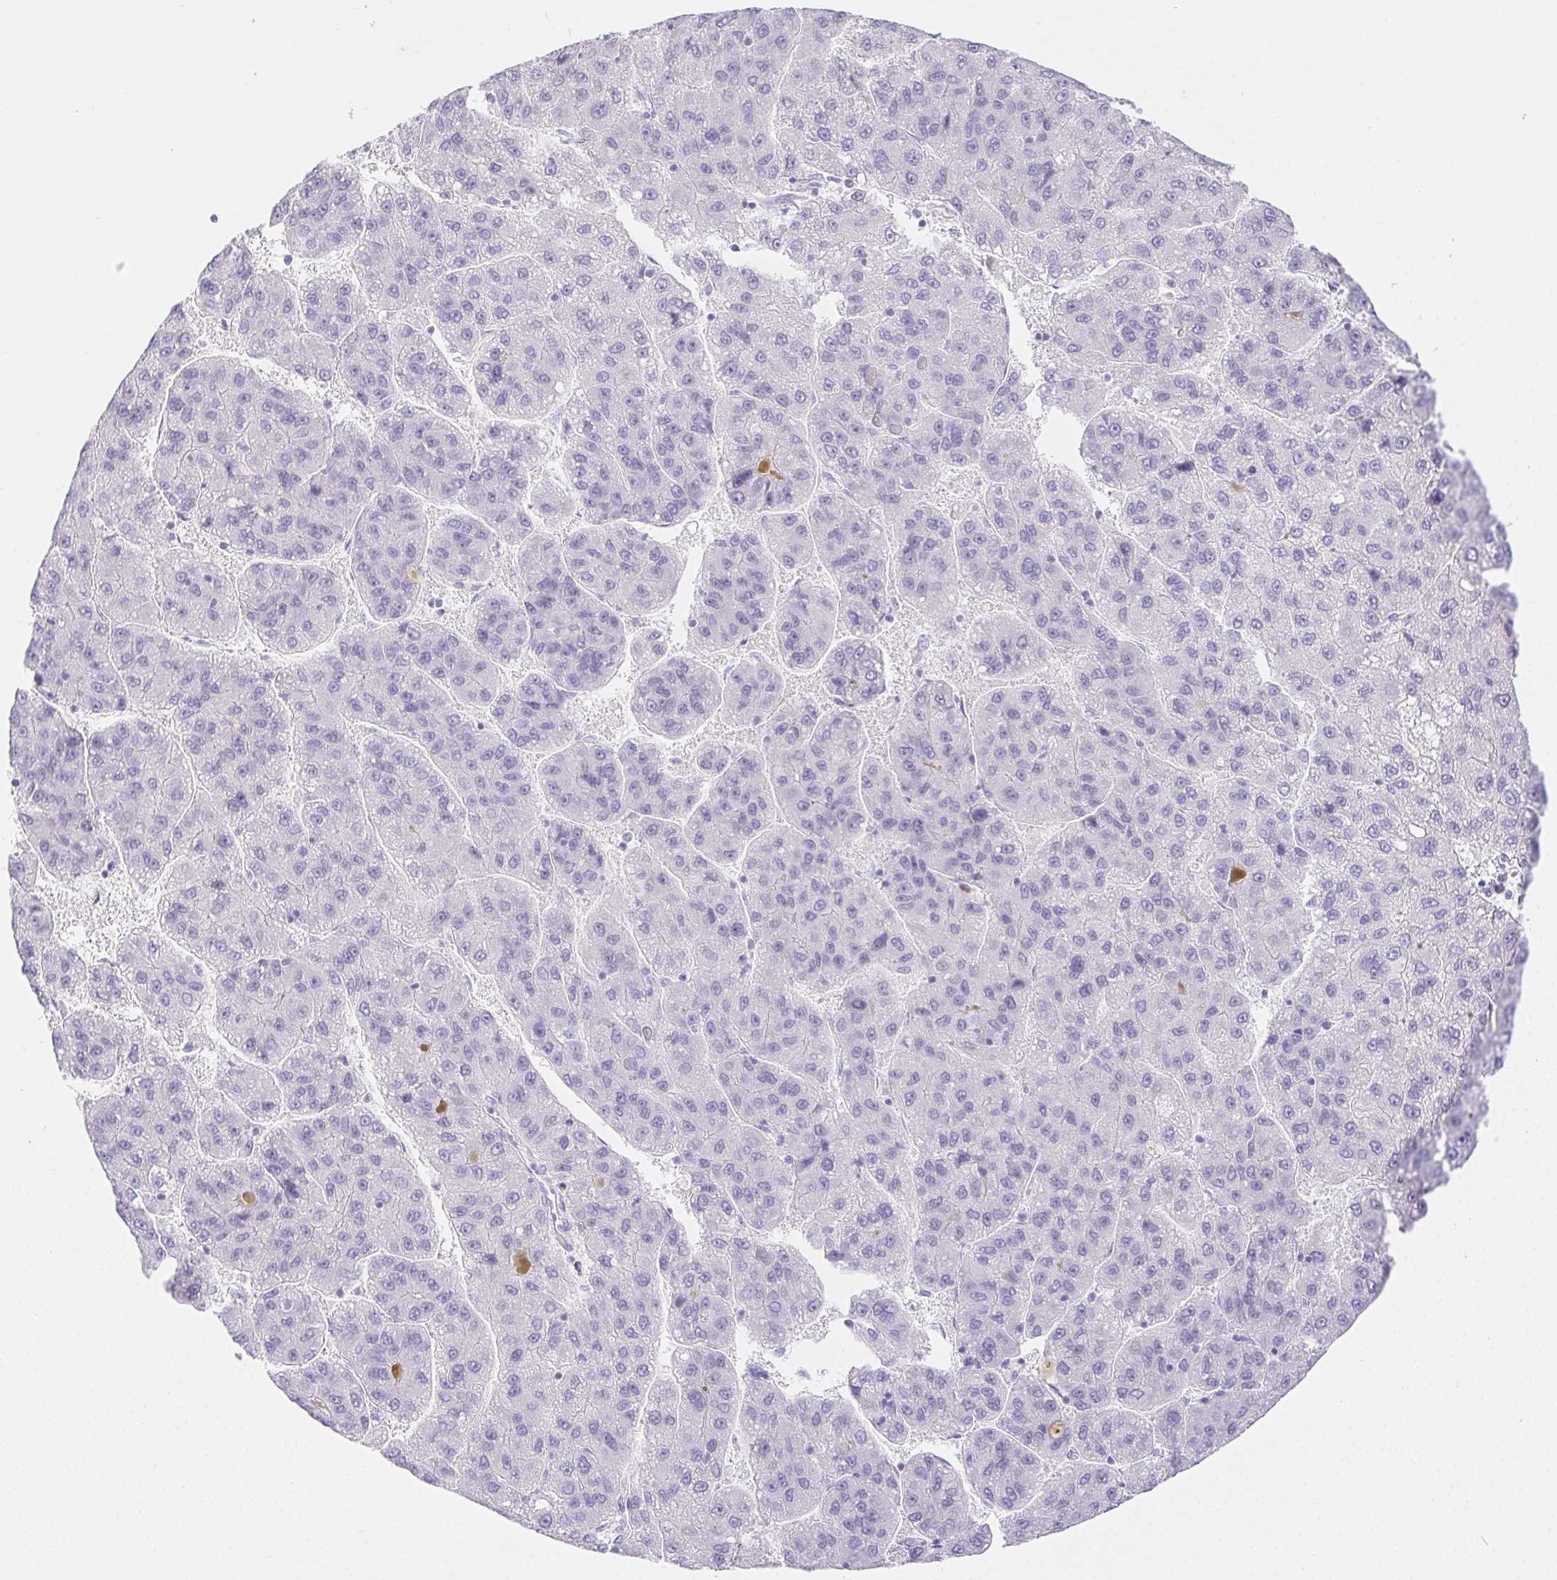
{"staining": {"intensity": "negative", "quantity": "none", "location": "none"}, "tissue": "liver cancer", "cell_type": "Tumor cells", "image_type": "cancer", "snomed": [{"axis": "morphology", "description": "Carcinoma, Hepatocellular, NOS"}, {"axis": "topography", "description": "Liver"}], "caption": "Hepatocellular carcinoma (liver) stained for a protein using IHC shows no expression tumor cells.", "gene": "PNLIP", "patient": {"sex": "female", "age": 82}}